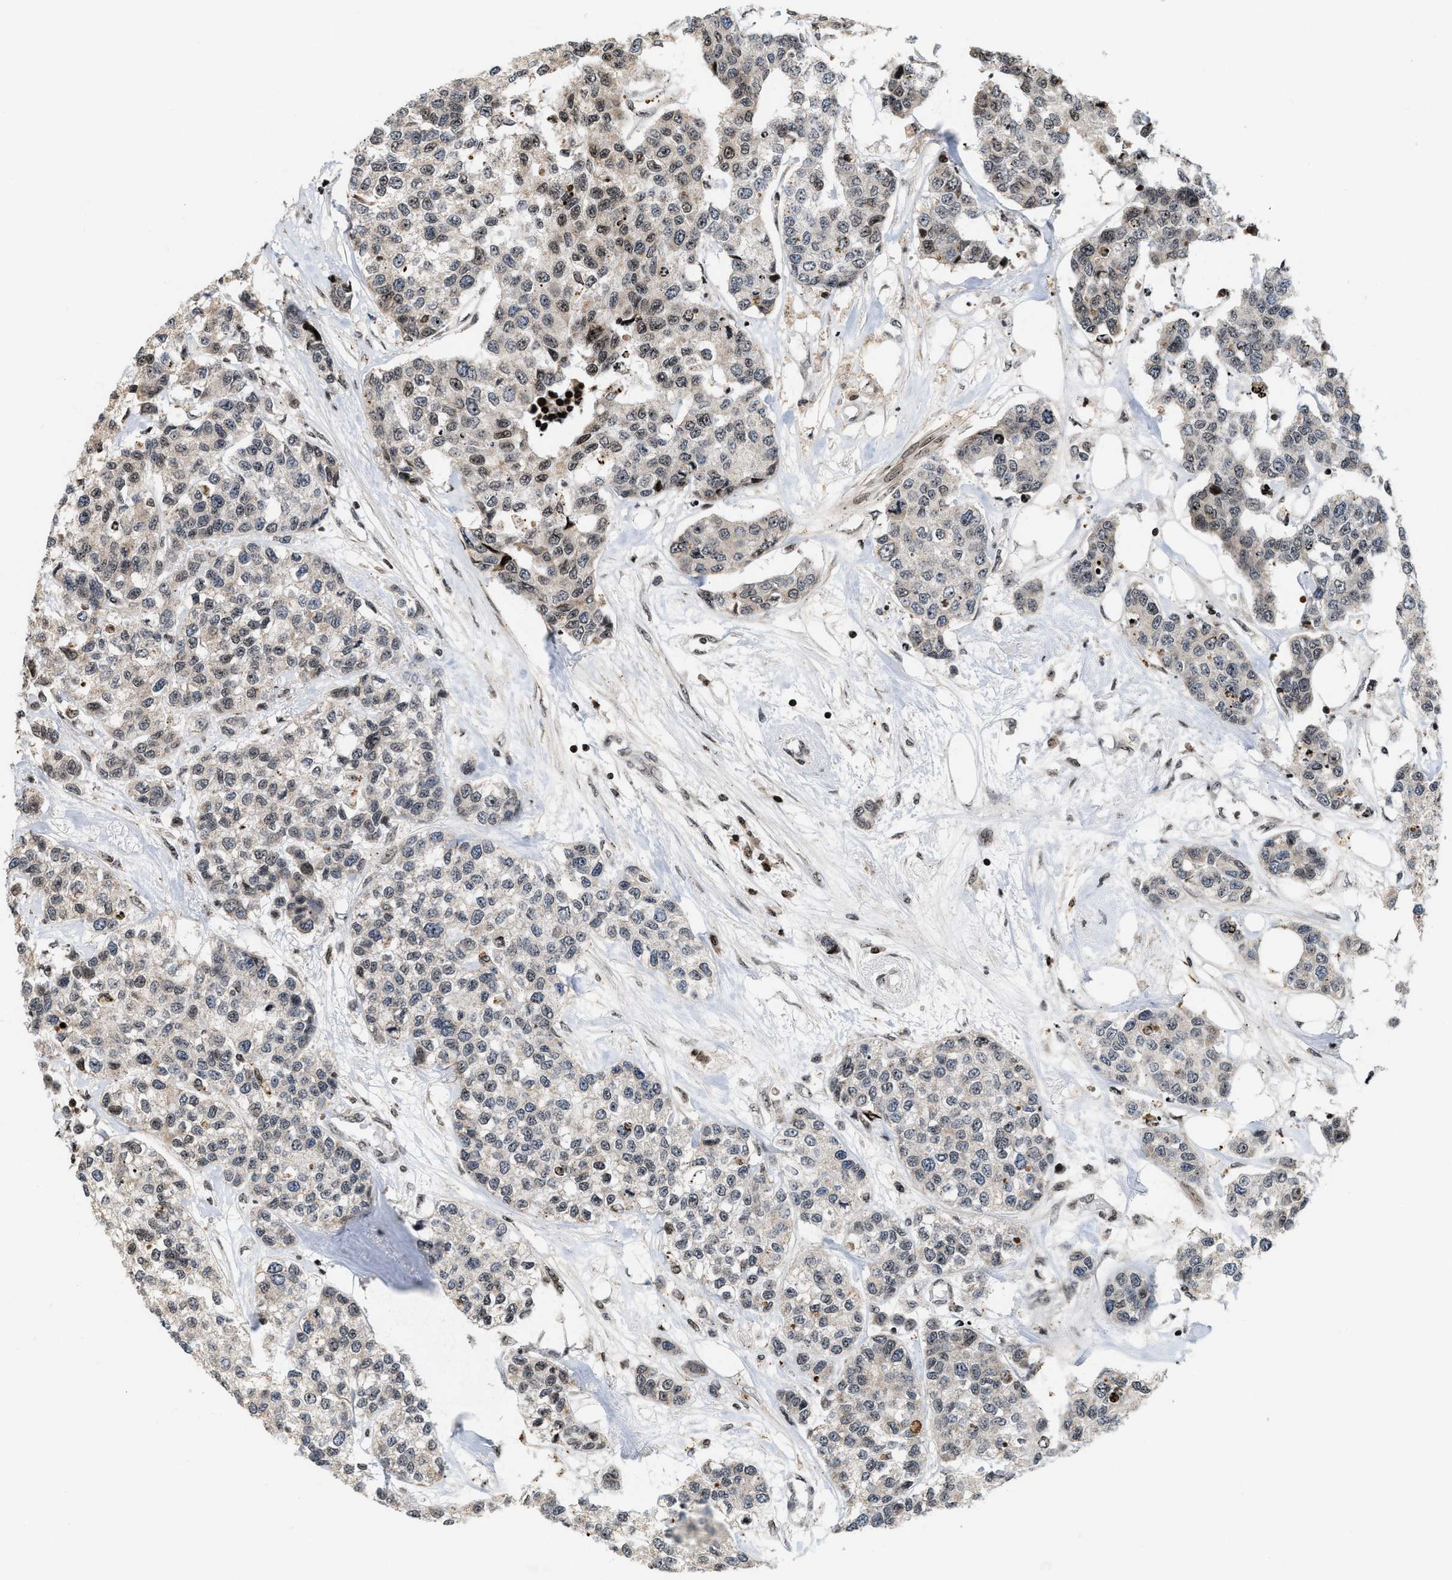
{"staining": {"intensity": "weak", "quantity": "<25%", "location": "cytoplasmic/membranous,nuclear"}, "tissue": "breast cancer", "cell_type": "Tumor cells", "image_type": "cancer", "snomed": [{"axis": "morphology", "description": "Duct carcinoma"}, {"axis": "topography", "description": "Breast"}], "caption": "Immunohistochemical staining of human breast invasive ductal carcinoma exhibits no significant staining in tumor cells.", "gene": "PDZD2", "patient": {"sex": "female", "age": 51}}